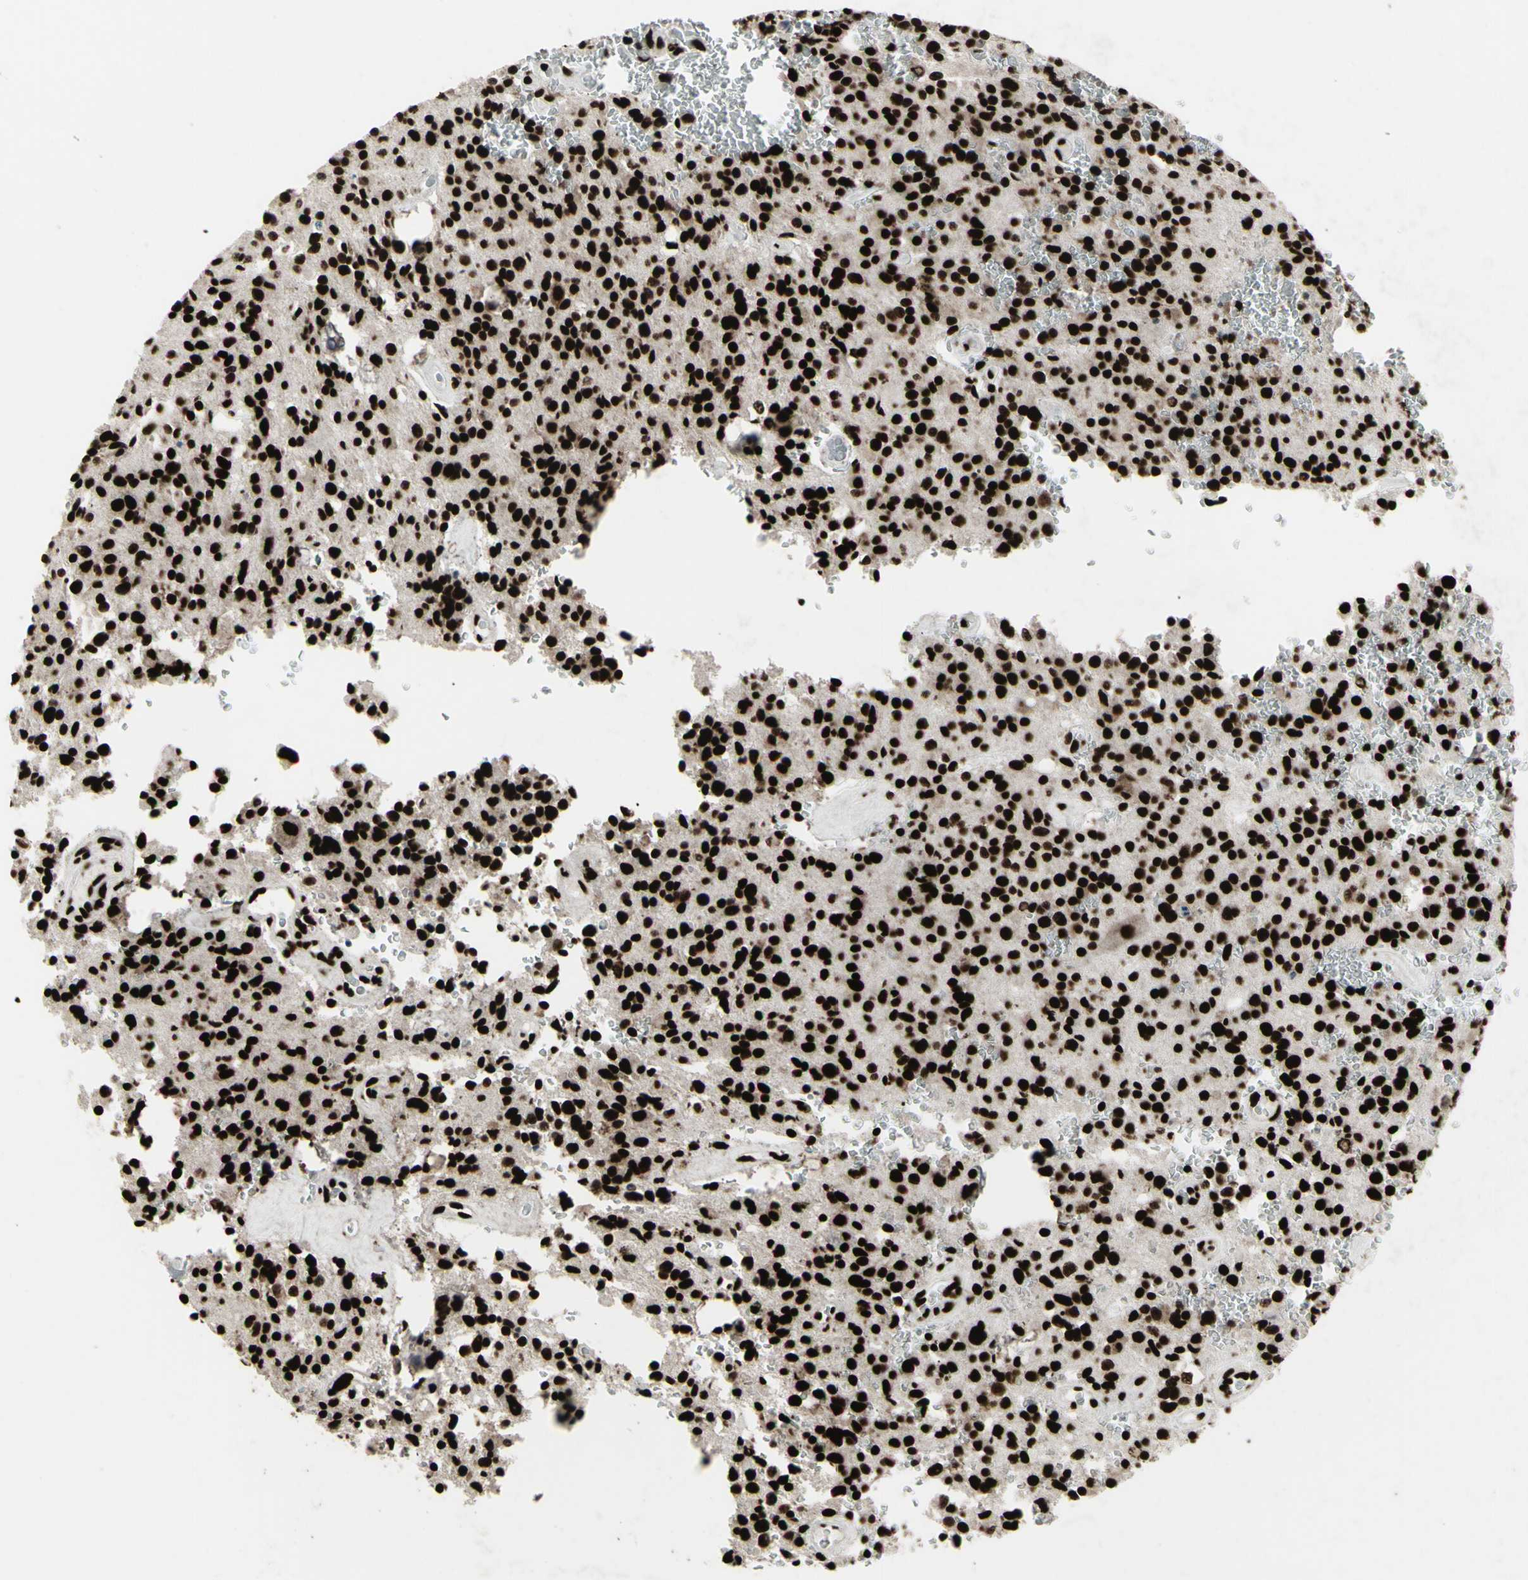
{"staining": {"intensity": "strong", "quantity": ">75%", "location": "nuclear"}, "tissue": "glioma", "cell_type": "Tumor cells", "image_type": "cancer", "snomed": [{"axis": "morphology", "description": "Glioma, malignant, Low grade"}, {"axis": "topography", "description": "Brain"}], "caption": "This is an image of immunohistochemistry (IHC) staining of malignant low-grade glioma, which shows strong staining in the nuclear of tumor cells.", "gene": "U2AF2", "patient": {"sex": "male", "age": 58}}